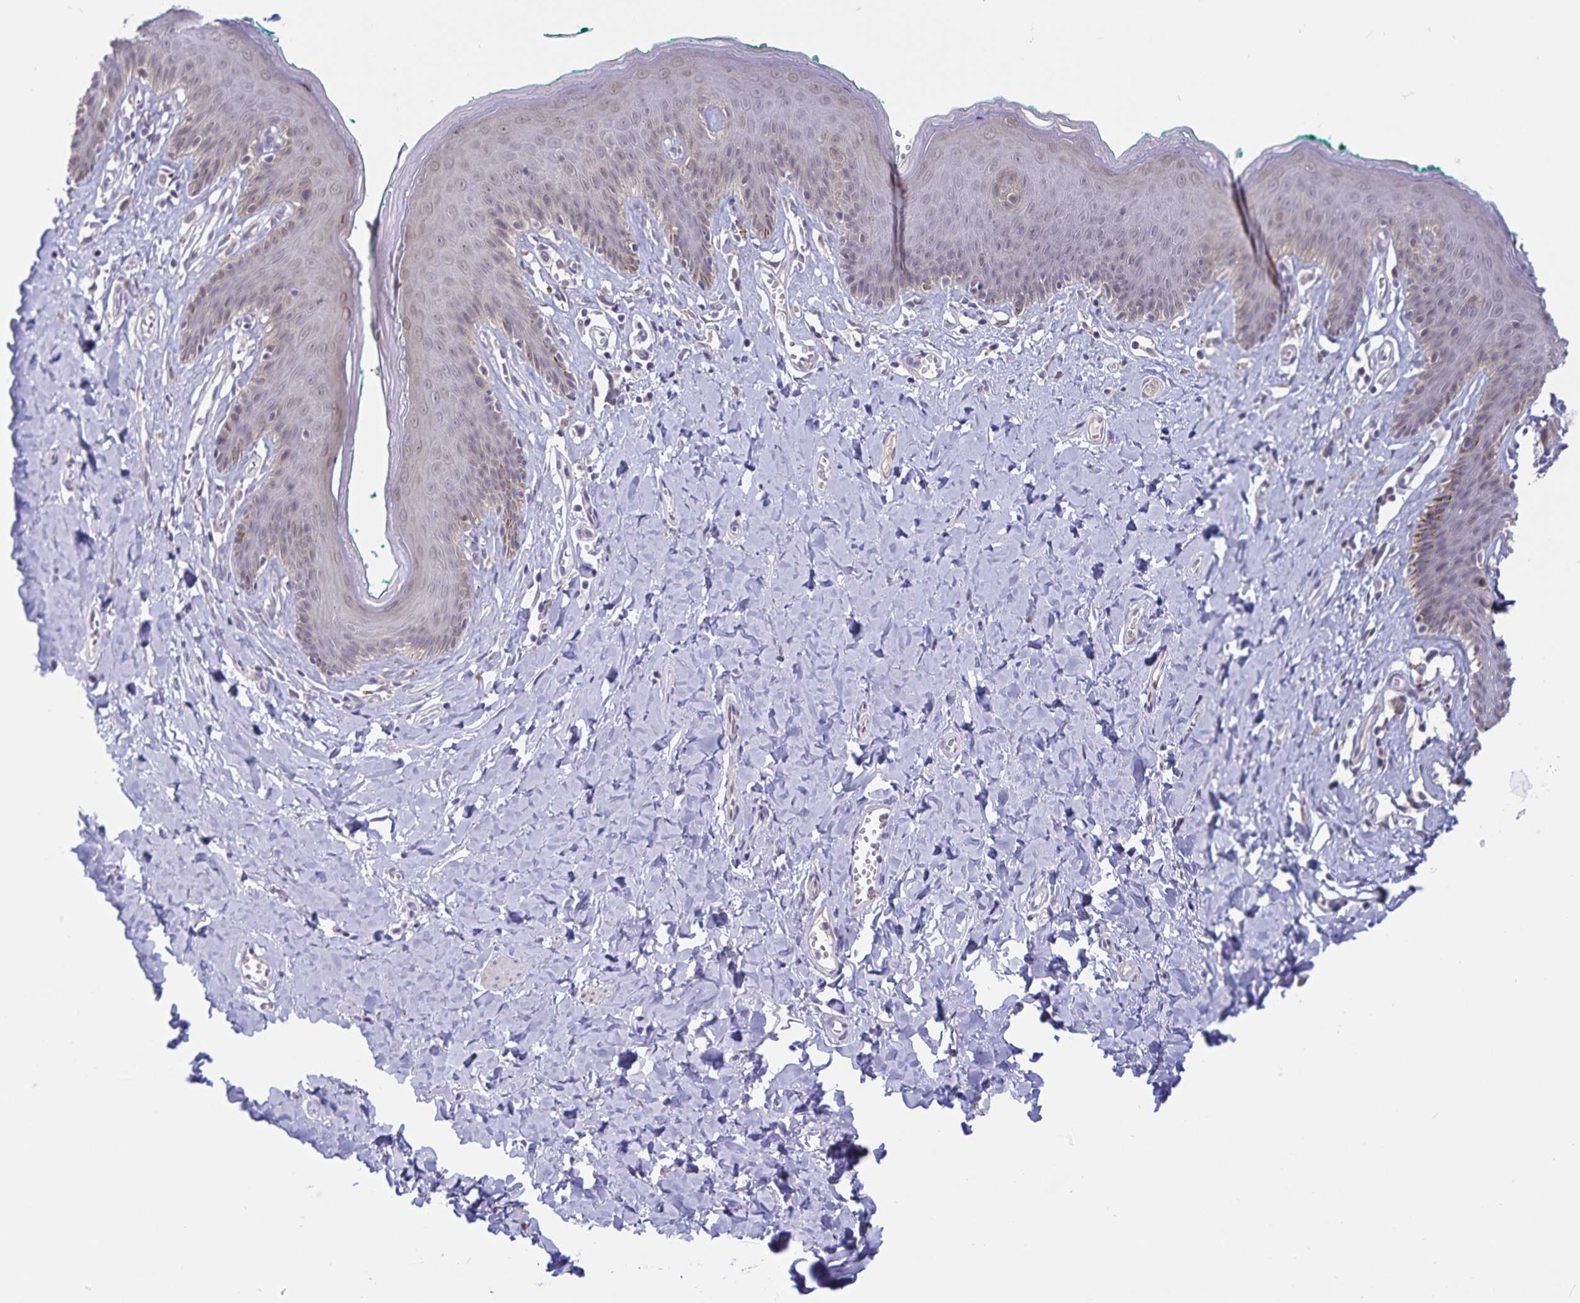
{"staining": {"intensity": "weak", "quantity": "25%-75%", "location": "nuclear"}, "tissue": "skin", "cell_type": "Epidermal cells", "image_type": "normal", "snomed": [{"axis": "morphology", "description": "Normal tissue, NOS"}, {"axis": "topography", "description": "Vulva"}, {"axis": "topography", "description": "Peripheral nerve tissue"}], "caption": "Protein expression analysis of normal skin reveals weak nuclear staining in about 25%-75% of epidermal cells. The protein is stained brown, and the nuclei are stained in blue (DAB (3,3'-diaminobenzidine) IHC with brightfield microscopy, high magnification).", "gene": "ATP2A2", "patient": {"sex": "female", "age": 66}}